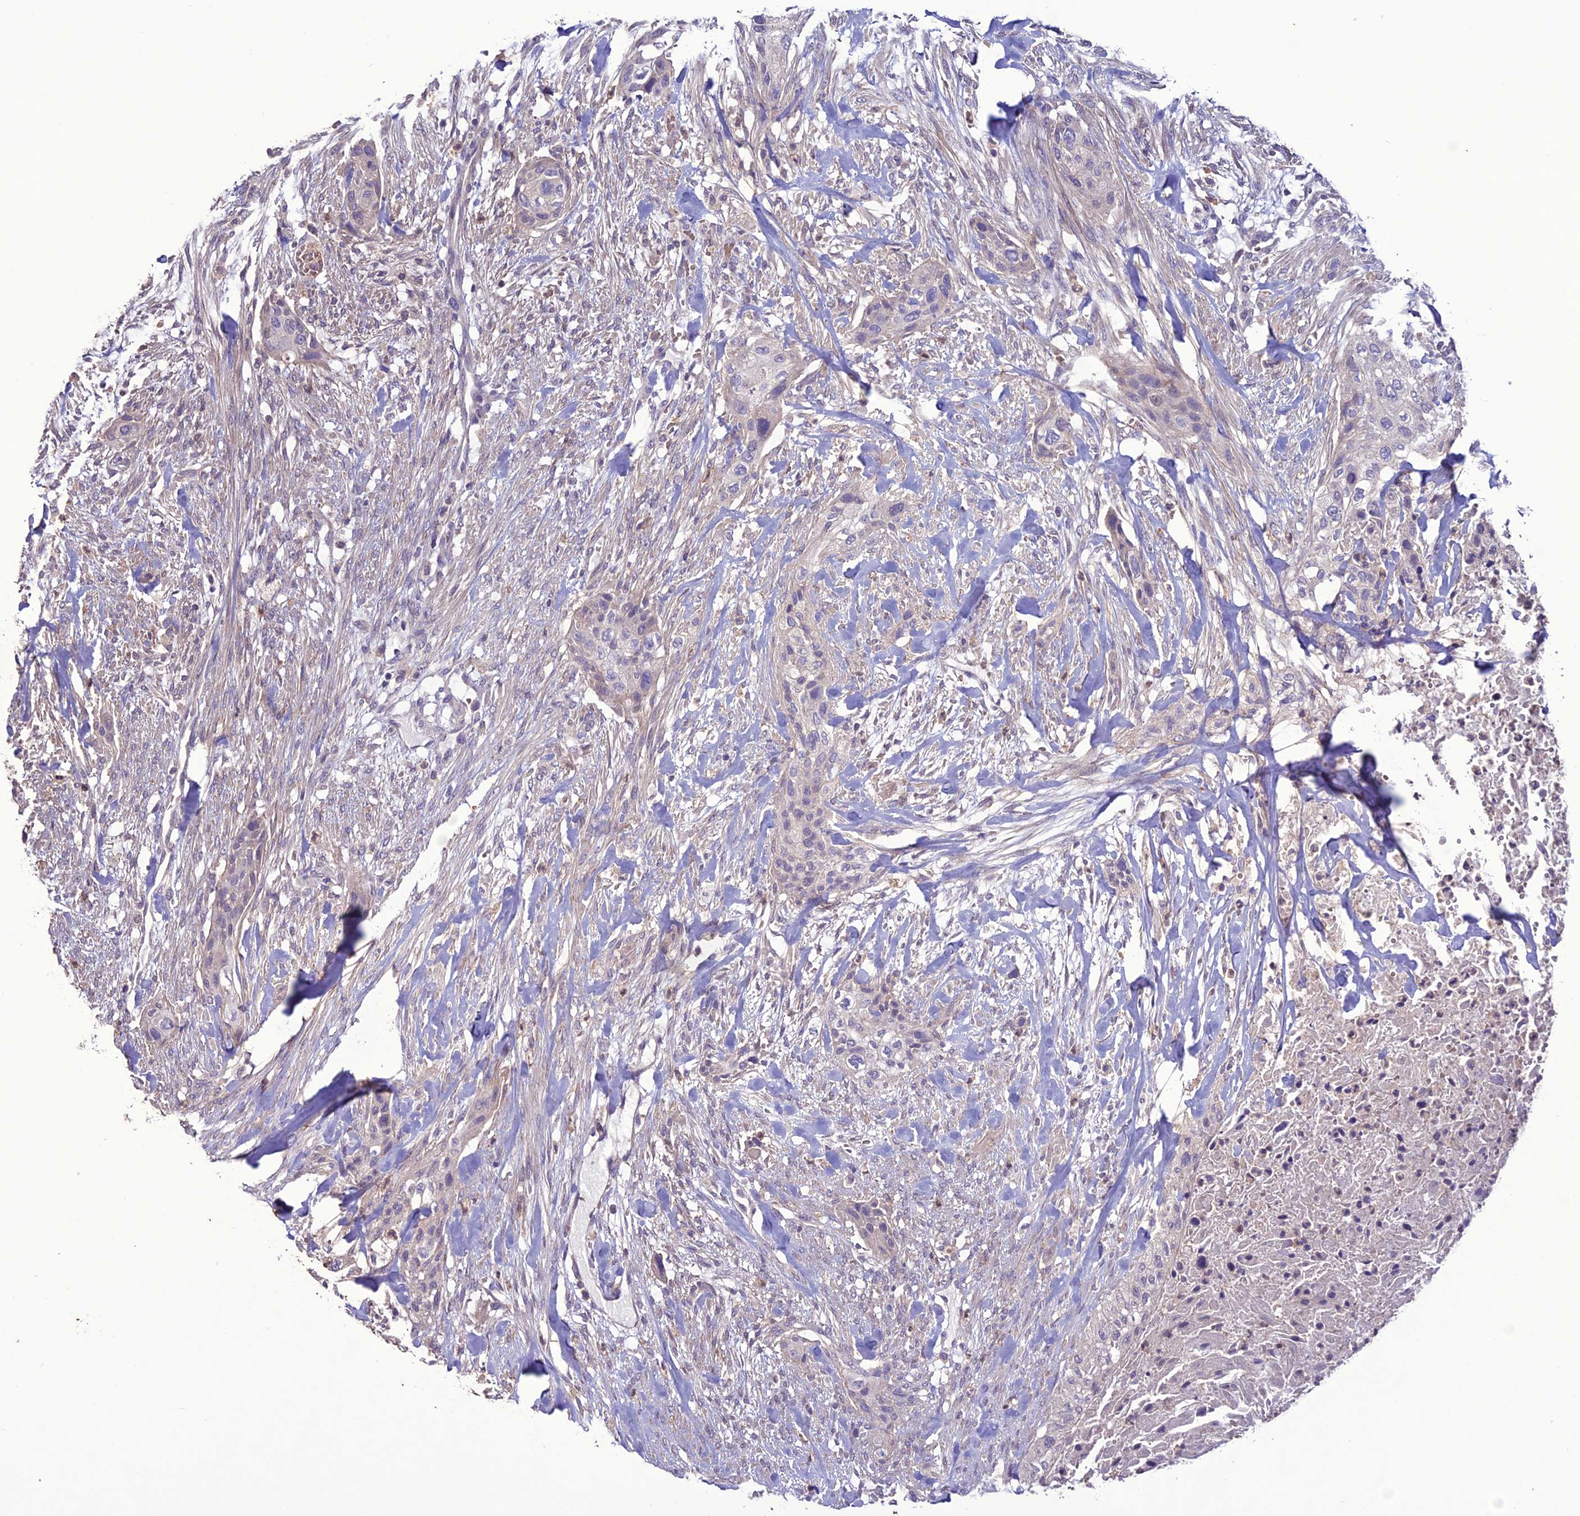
{"staining": {"intensity": "negative", "quantity": "none", "location": "none"}, "tissue": "urothelial cancer", "cell_type": "Tumor cells", "image_type": "cancer", "snomed": [{"axis": "morphology", "description": "Urothelial carcinoma, High grade"}, {"axis": "topography", "description": "Urinary bladder"}], "caption": "A high-resolution micrograph shows immunohistochemistry staining of high-grade urothelial carcinoma, which reveals no significant staining in tumor cells.", "gene": "C2orf76", "patient": {"sex": "male", "age": 35}}